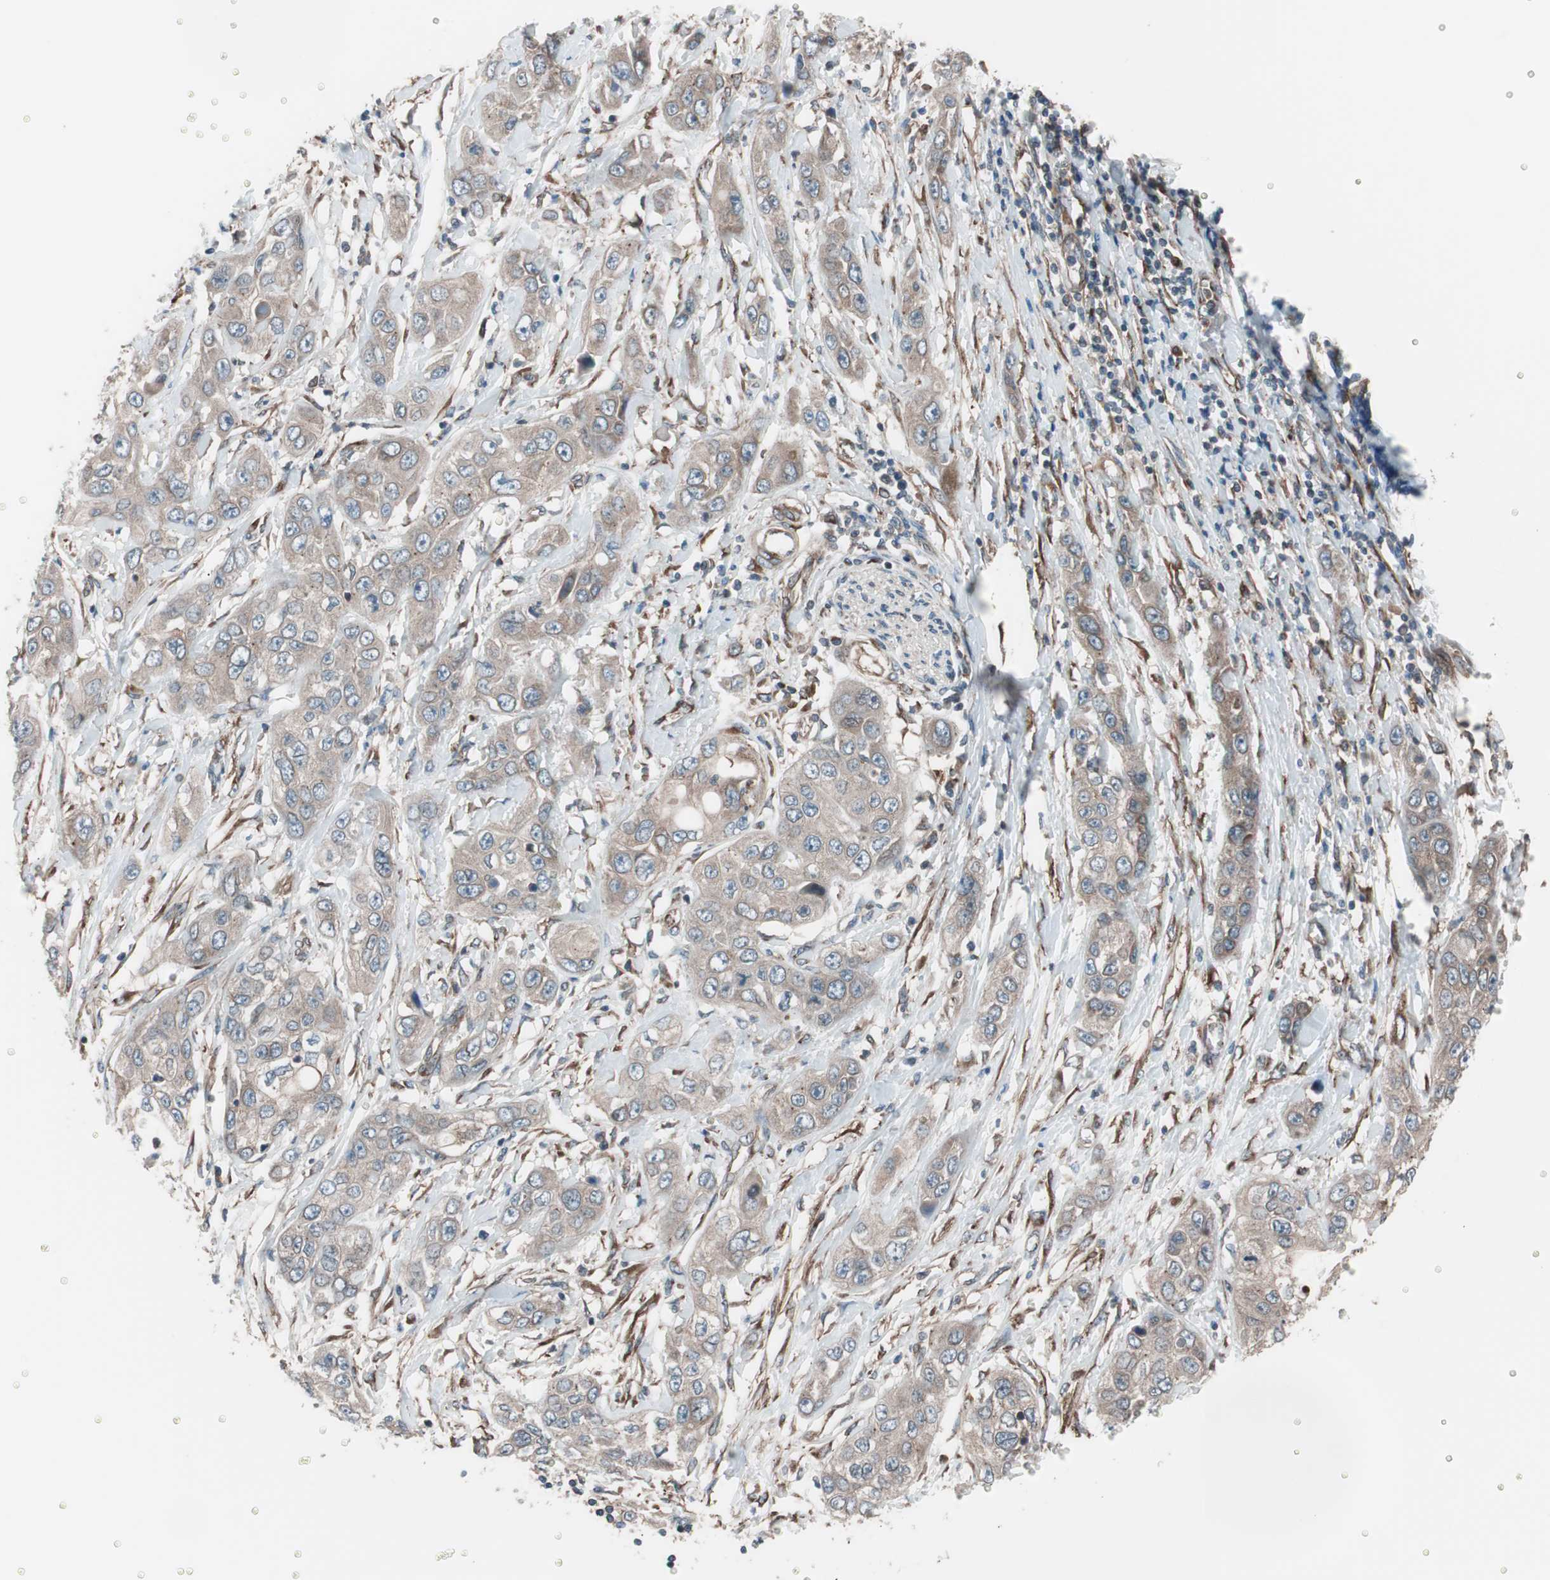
{"staining": {"intensity": "moderate", "quantity": ">75%", "location": "cytoplasmic/membranous"}, "tissue": "pancreatic cancer", "cell_type": "Tumor cells", "image_type": "cancer", "snomed": [{"axis": "morphology", "description": "Adenocarcinoma, NOS"}, {"axis": "topography", "description": "Pancreas"}], "caption": "Pancreatic adenocarcinoma tissue displays moderate cytoplasmic/membranous positivity in approximately >75% of tumor cells, visualized by immunohistochemistry.", "gene": "SEC31A", "patient": {"sex": "female", "age": 70}}